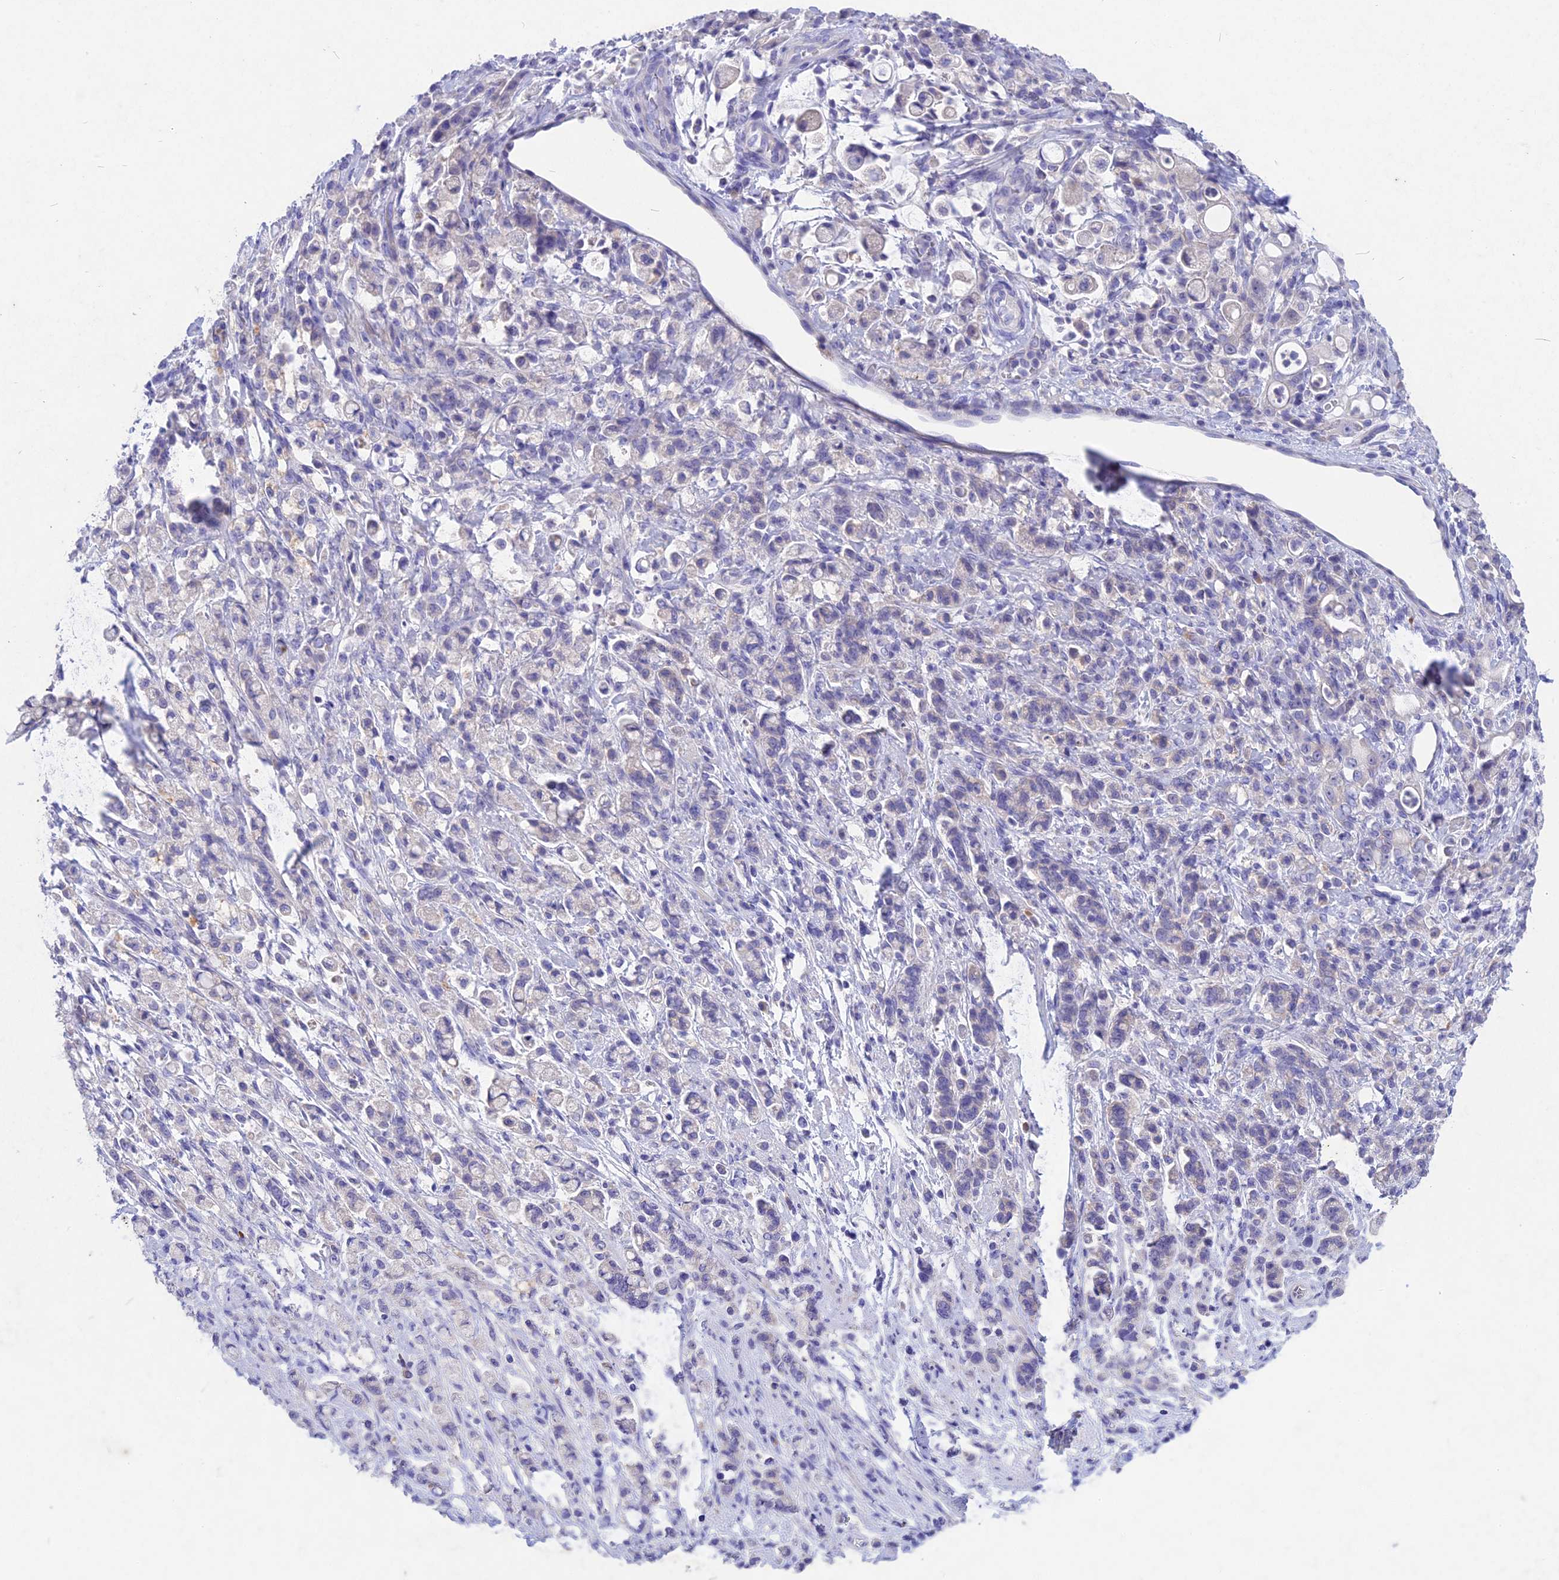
{"staining": {"intensity": "negative", "quantity": "none", "location": "none"}, "tissue": "stomach cancer", "cell_type": "Tumor cells", "image_type": "cancer", "snomed": [{"axis": "morphology", "description": "Adenocarcinoma, NOS"}, {"axis": "topography", "description": "Stomach"}], "caption": "Stomach cancer stained for a protein using immunohistochemistry (IHC) exhibits no staining tumor cells.", "gene": "DEFB119", "patient": {"sex": "female", "age": 60}}